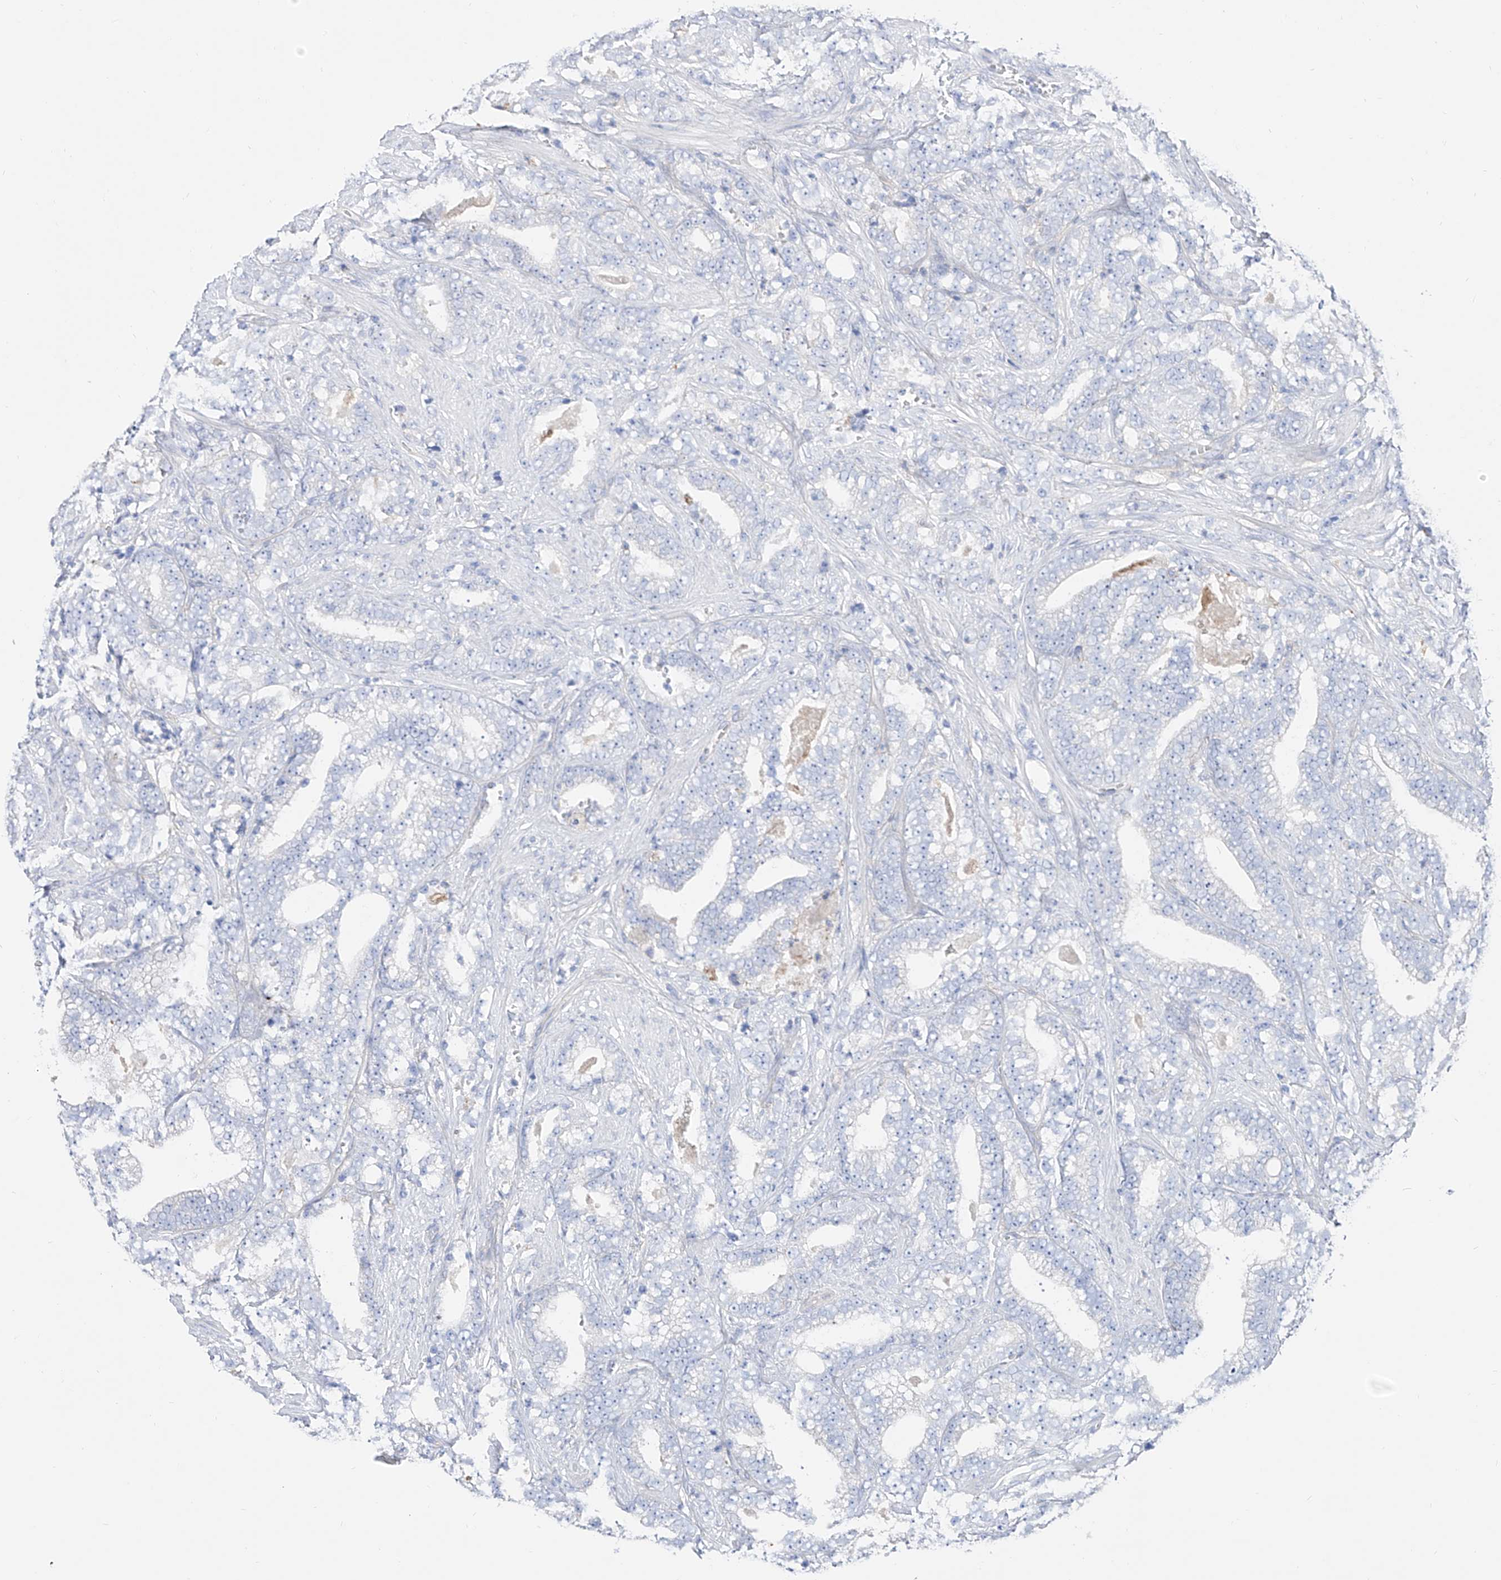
{"staining": {"intensity": "negative", "quantity": "none", "location": "none"}, "tissue": "prostate cancer", "cell_type": "Tumor cells", "image_type": "cancer", "snomed": [{"axis": "morphology", "description": "Adenocarcinoma, High grade"}, {"axis": "topography", "description": "Prostate and seminal vesicle, NOS"}], "caption": "This photomicrograph is of prostate adenocarcinoma (high-grade) stained with immunohistochemistry to label a protein in brown with the nuclei are counter-stained blue. There is no positivity in tumor cells.", "gene": "ZNF653", "patient": {"sex": "male", "age": 67}}